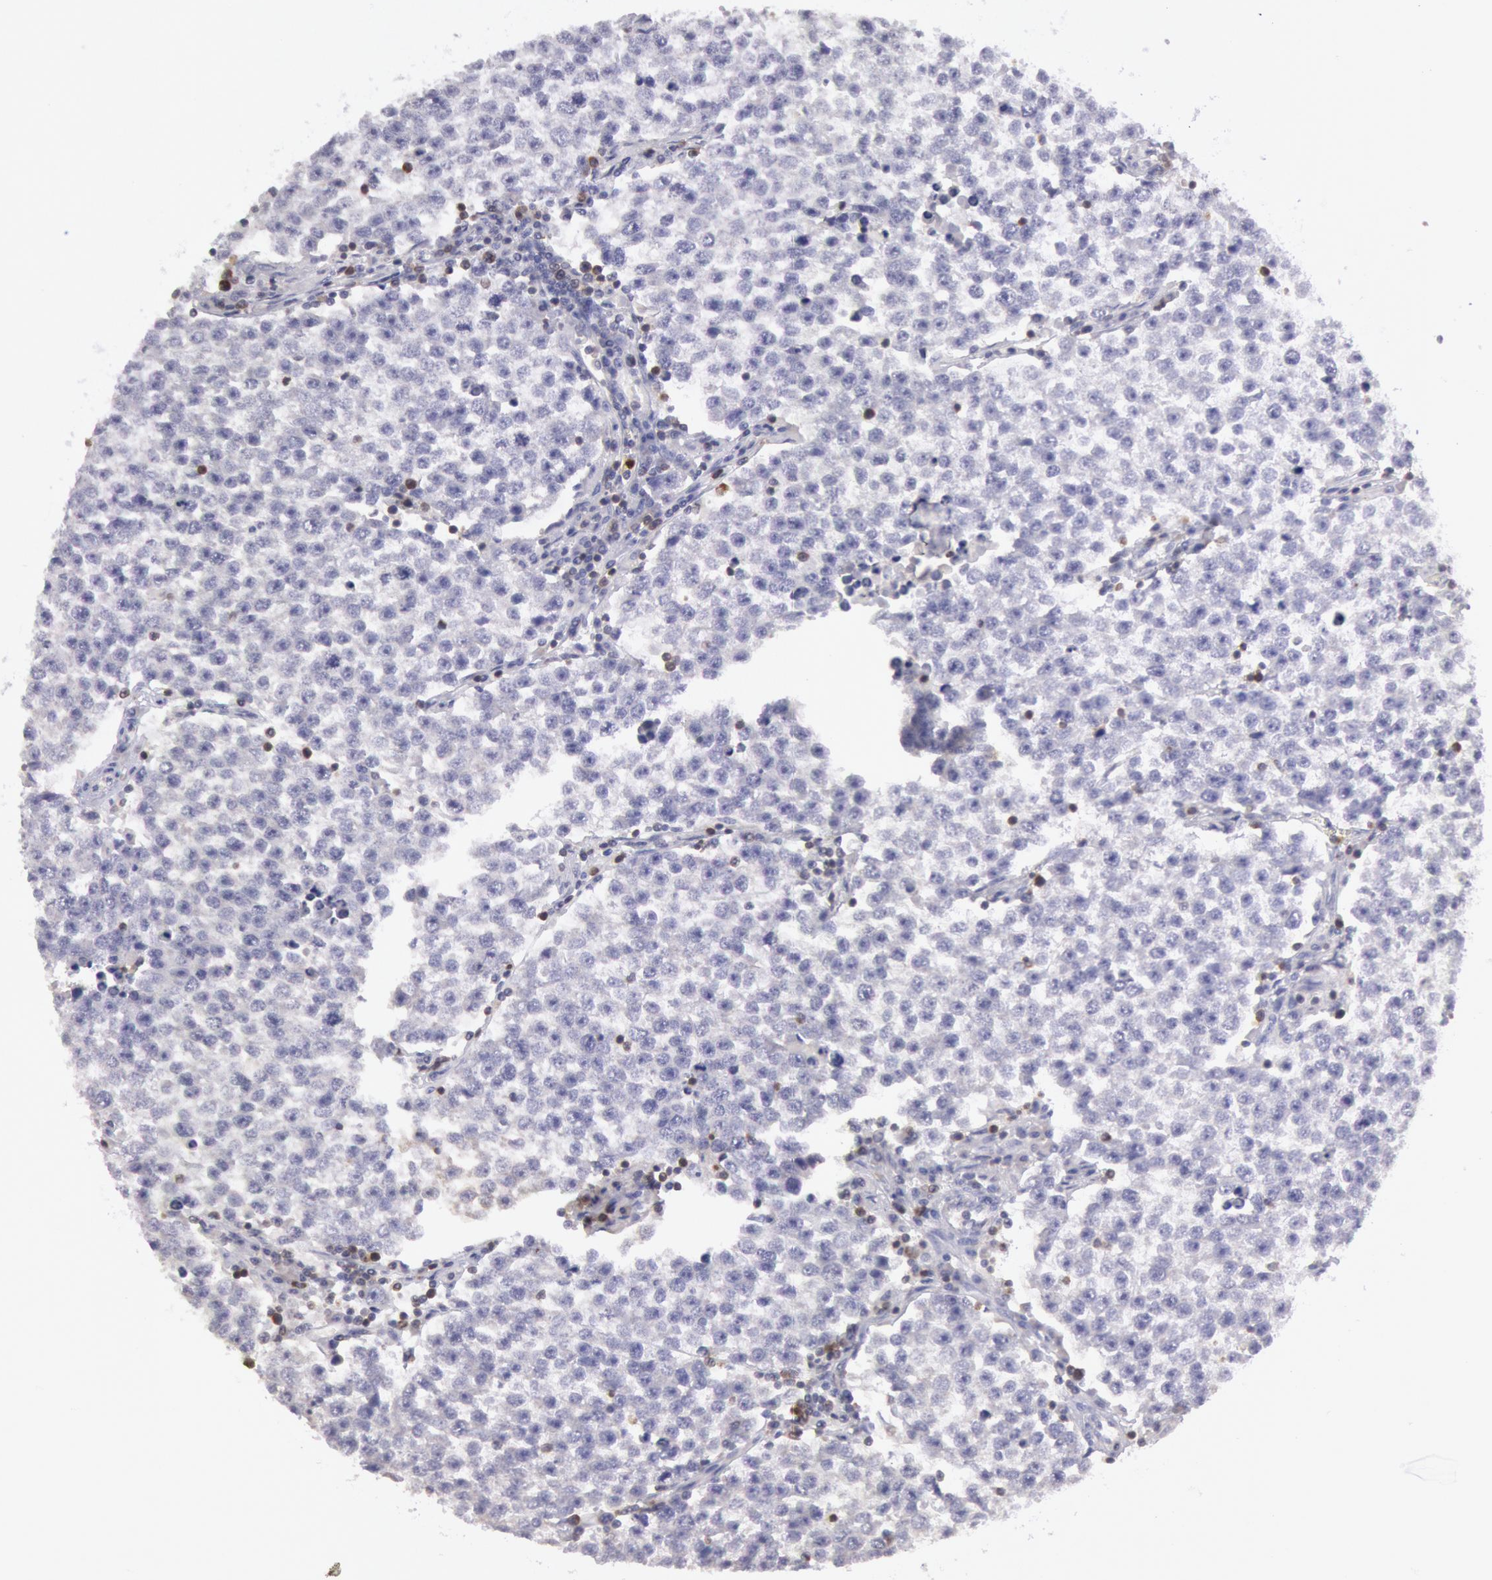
{"staining": {"intensity": "negative", "quantity": "none", "location": "none"}, "tissue": "testis cancer", "cell_type": "Tumor cells", "image_type": "cancer", "snomed": [{"axis": "morphology", "description": "Seminoma, NOS"}, {"axis": "topography", "description": "Testis"}], "caption": "An immunohistochemistry micrograph of testis cancer is shown. There is no staining in tumor cells of testis cancer.", "gene": "RAB27A", "patient": {"sex": "male", "age": 36}}